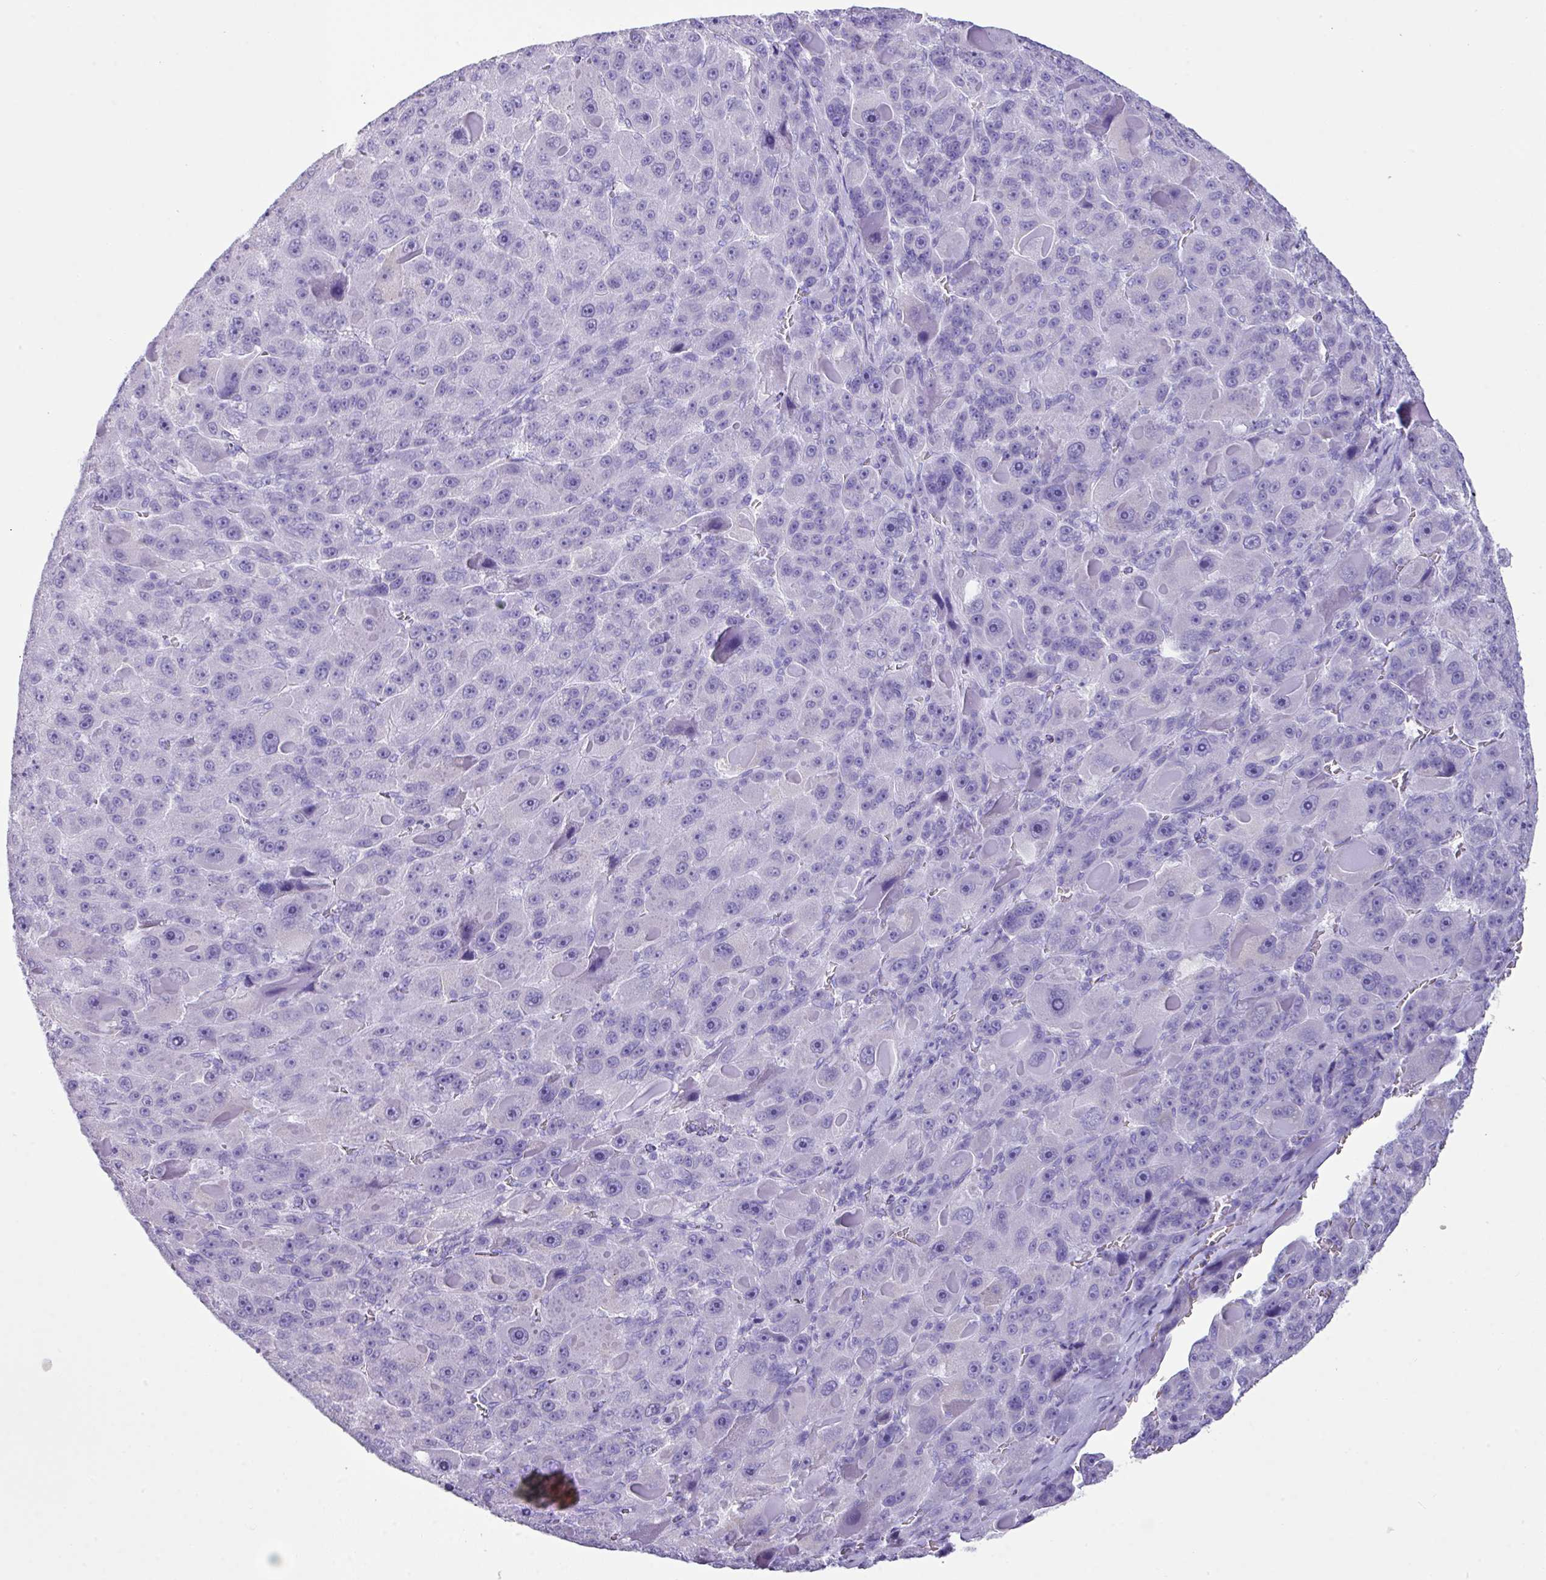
{"staining": {"intensity": "negative", "quantity": "none", "location": "none"}, "tissue": "liver cancer", "cell_type": "Tumor cells", "image_type": "cancer", "snomed": [{"axis": "morphology", "description": "Carcinoma, Hepatocellular, NOS"}, {"axis": "topography", "description": "Liver"}], "caption": "Immunohistochemistry (IHC) of liver cancer (hepatocellular carcinoma) reveals no positivity in tumor cells.", "gene": "NCCRP1", "patient": {"sex": "male", "age": 76}}